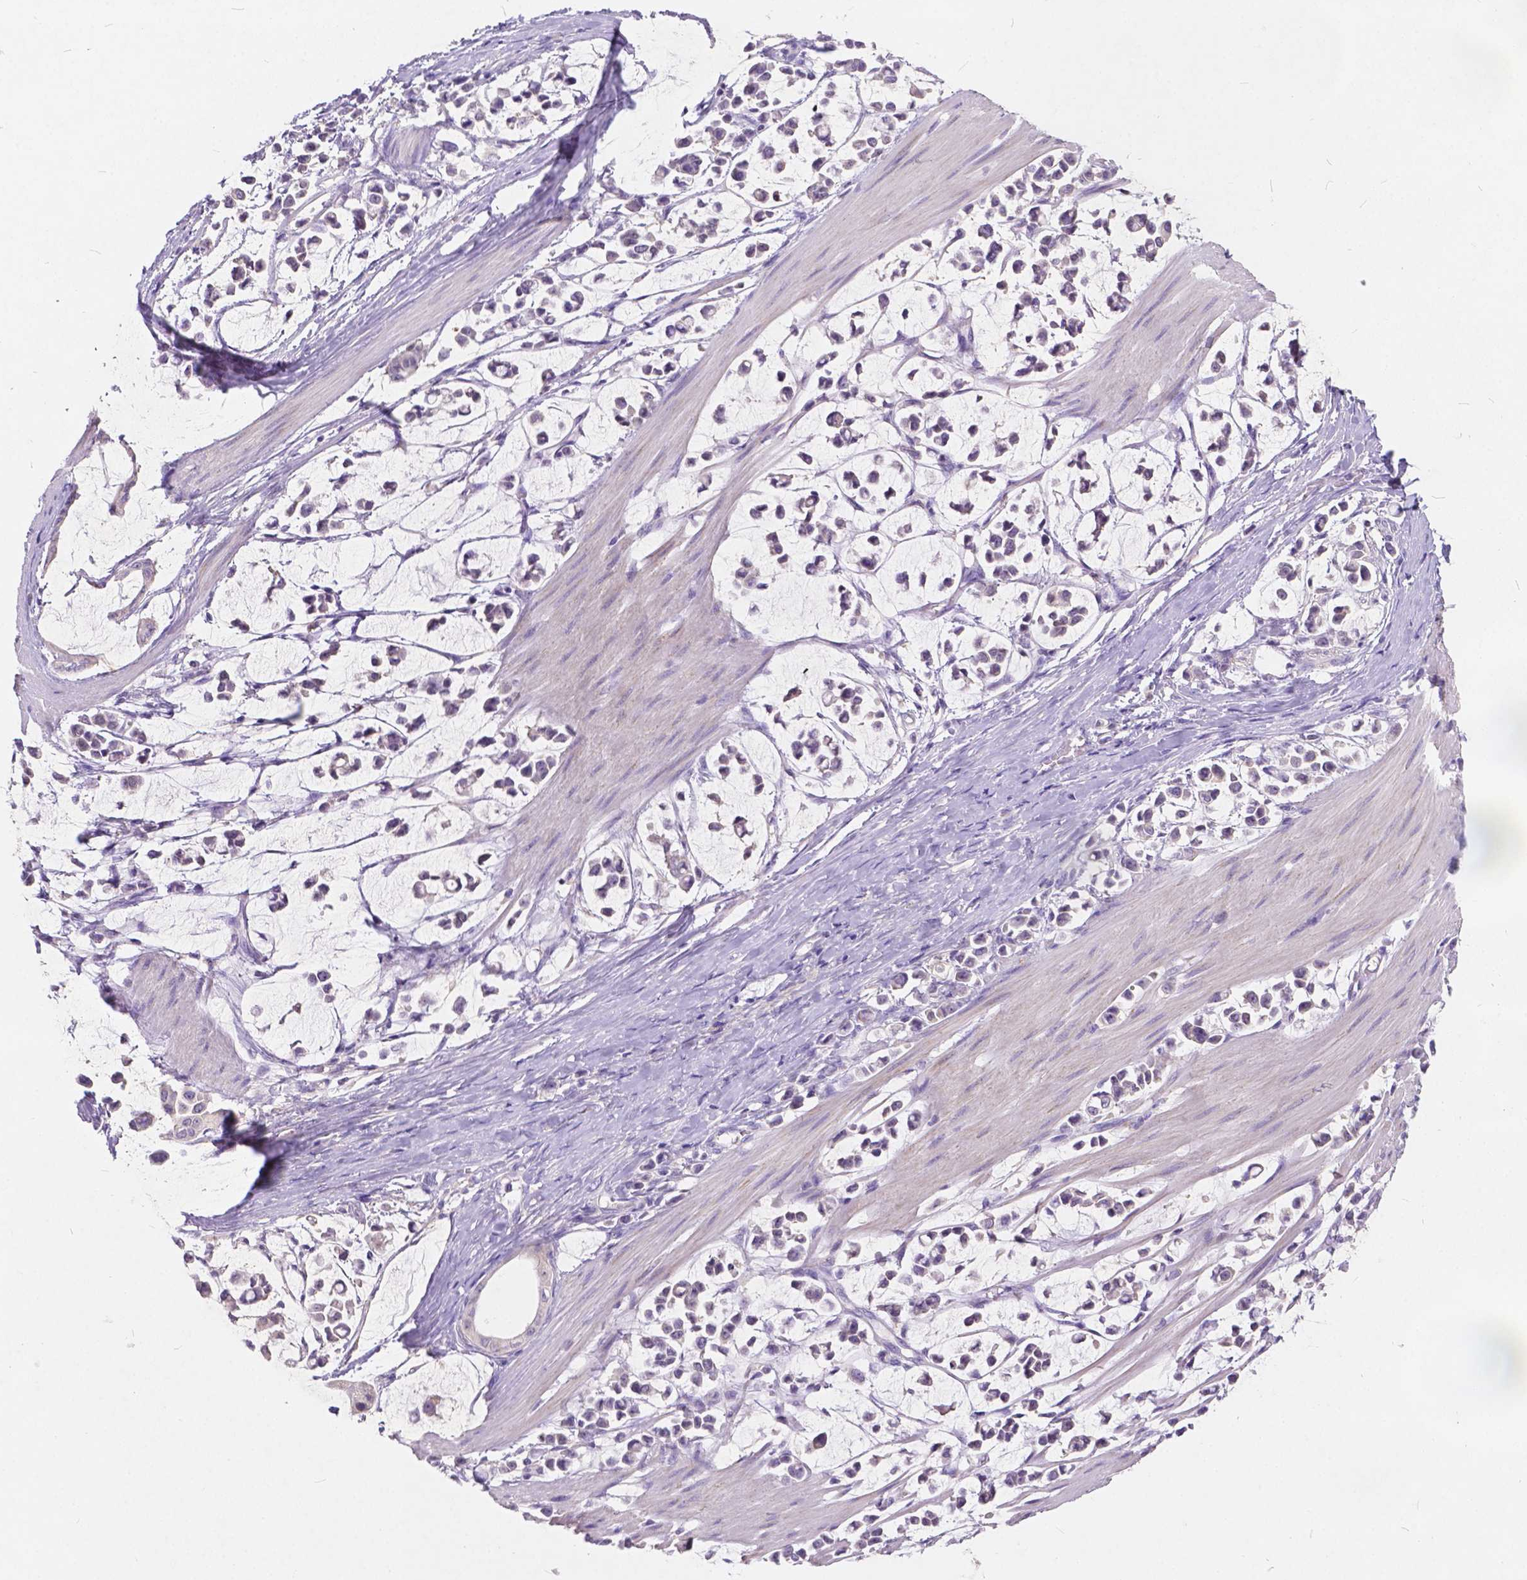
{"staining": {"intensity": "negative", "quantity": "none", "location": "none"}, "tissue": "stomach cancer", "cell_type": "Tumor cells", "image_type": "cancer", "snomed": [{"axis": "morphology", "description": "Adenocarcinoma, NOS"}, {"axis": "topography", "description": "Stomach"}], "caption": "This is an IHC photomicrograph of human stomach cancer. There is no expression in tumor cells.", "gene": "PEX11G", "patient": {"sex": "male", "age": 82}}